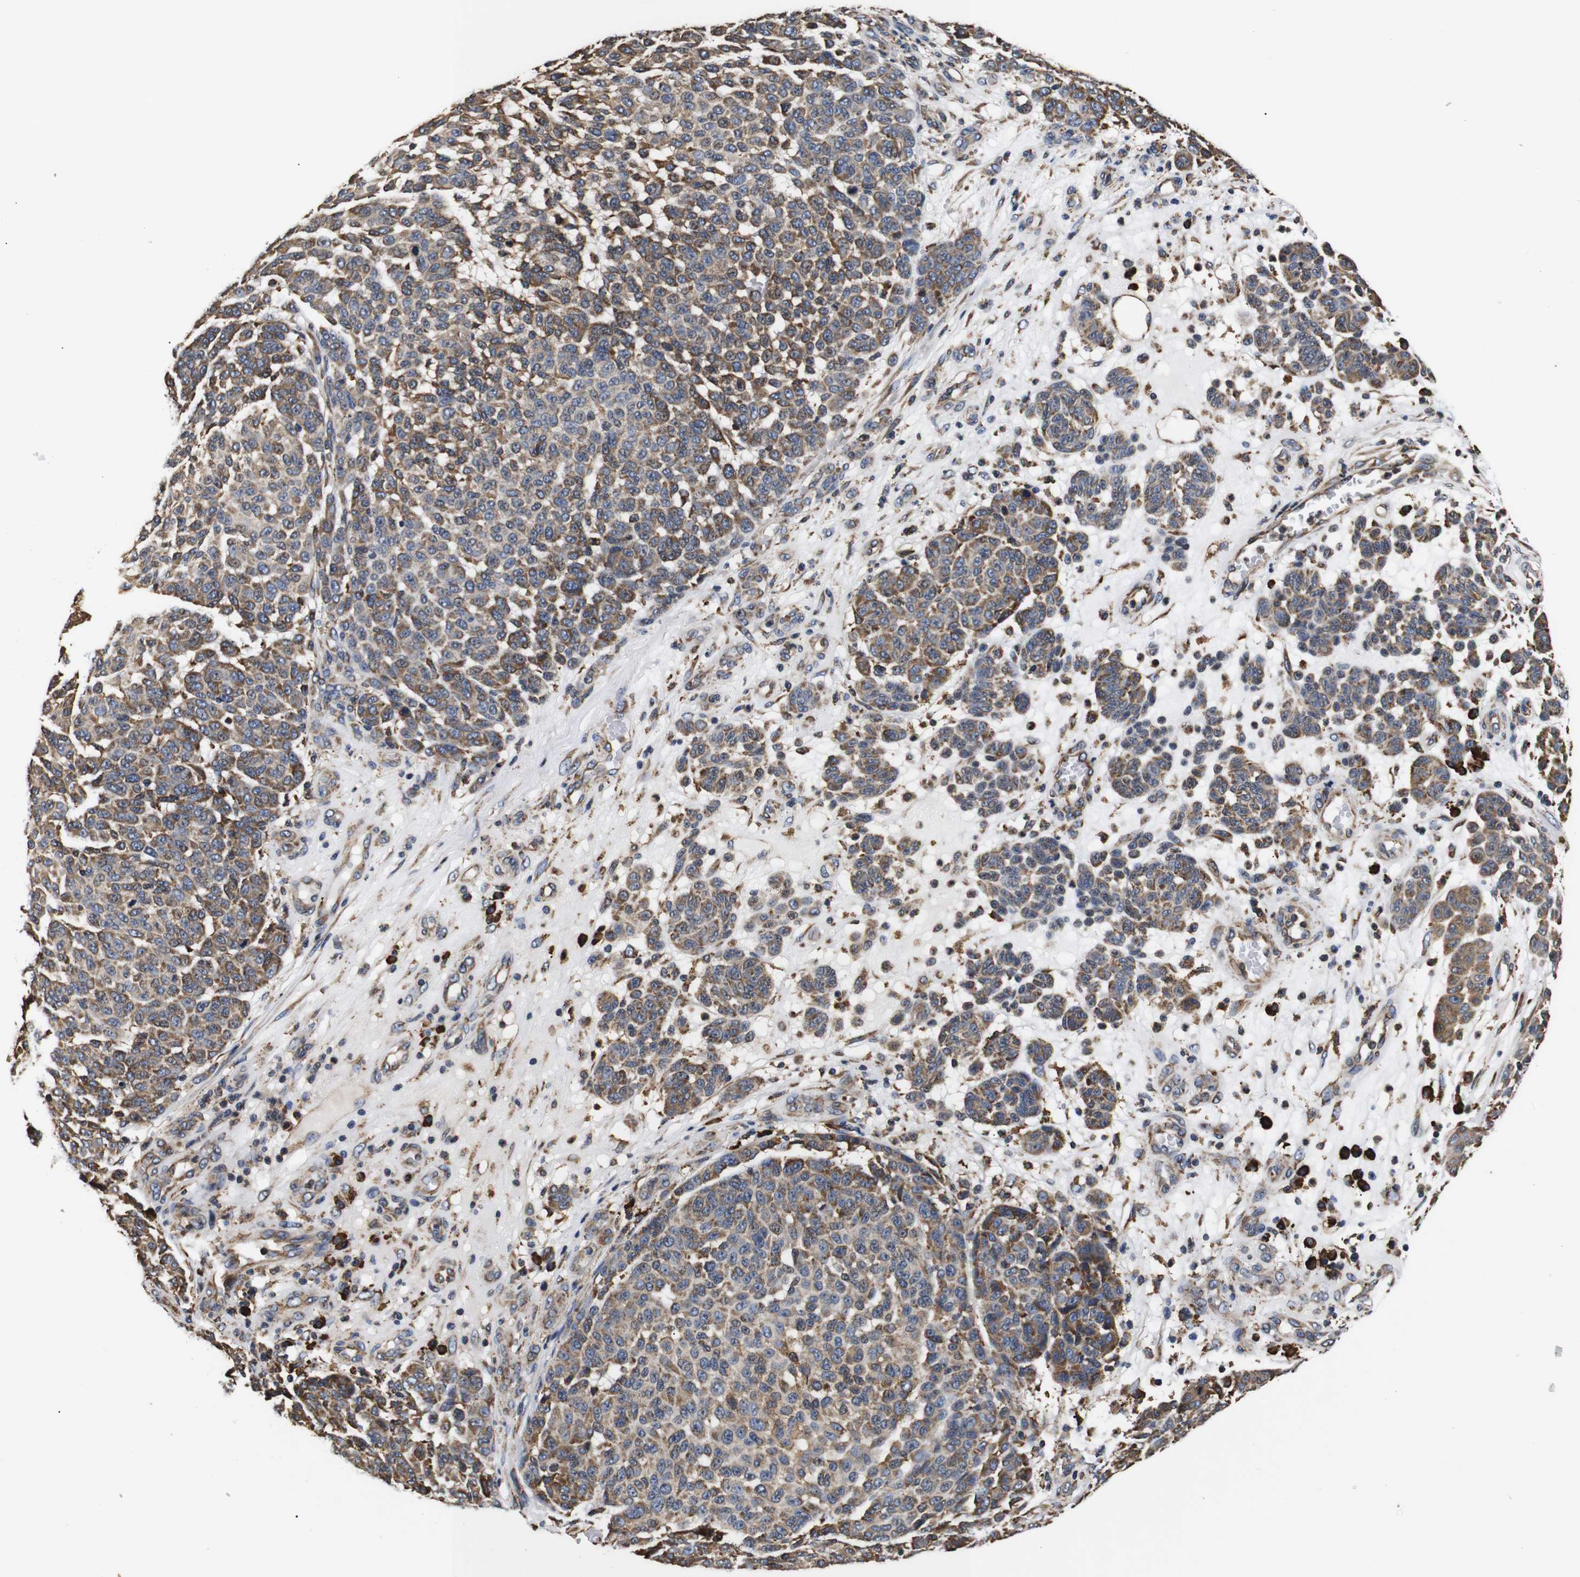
{"staining": {"intensity": "weak", "quantity": "<25%", "location": "cytoplasmic/membranous"}, "tissue": "melanoma", "cell_type": "Tumor cells", "image_type": "cancer", "snomed": [{"axis": "morphology", "description": "Malignant melanoma, NOS"}, {"axis": "topography", "description": "Skin"}], "caption": "Immunohistochemistry (IHC) of melanoma exhibits no positivity in tumor cells. (DAB (3,3'-diaminobenzidine) immunohistochemistry visualized using brightfield microscopy, high magnification).", "gene": "HHIP", "patient": {"sex": "male", "age": 59}}